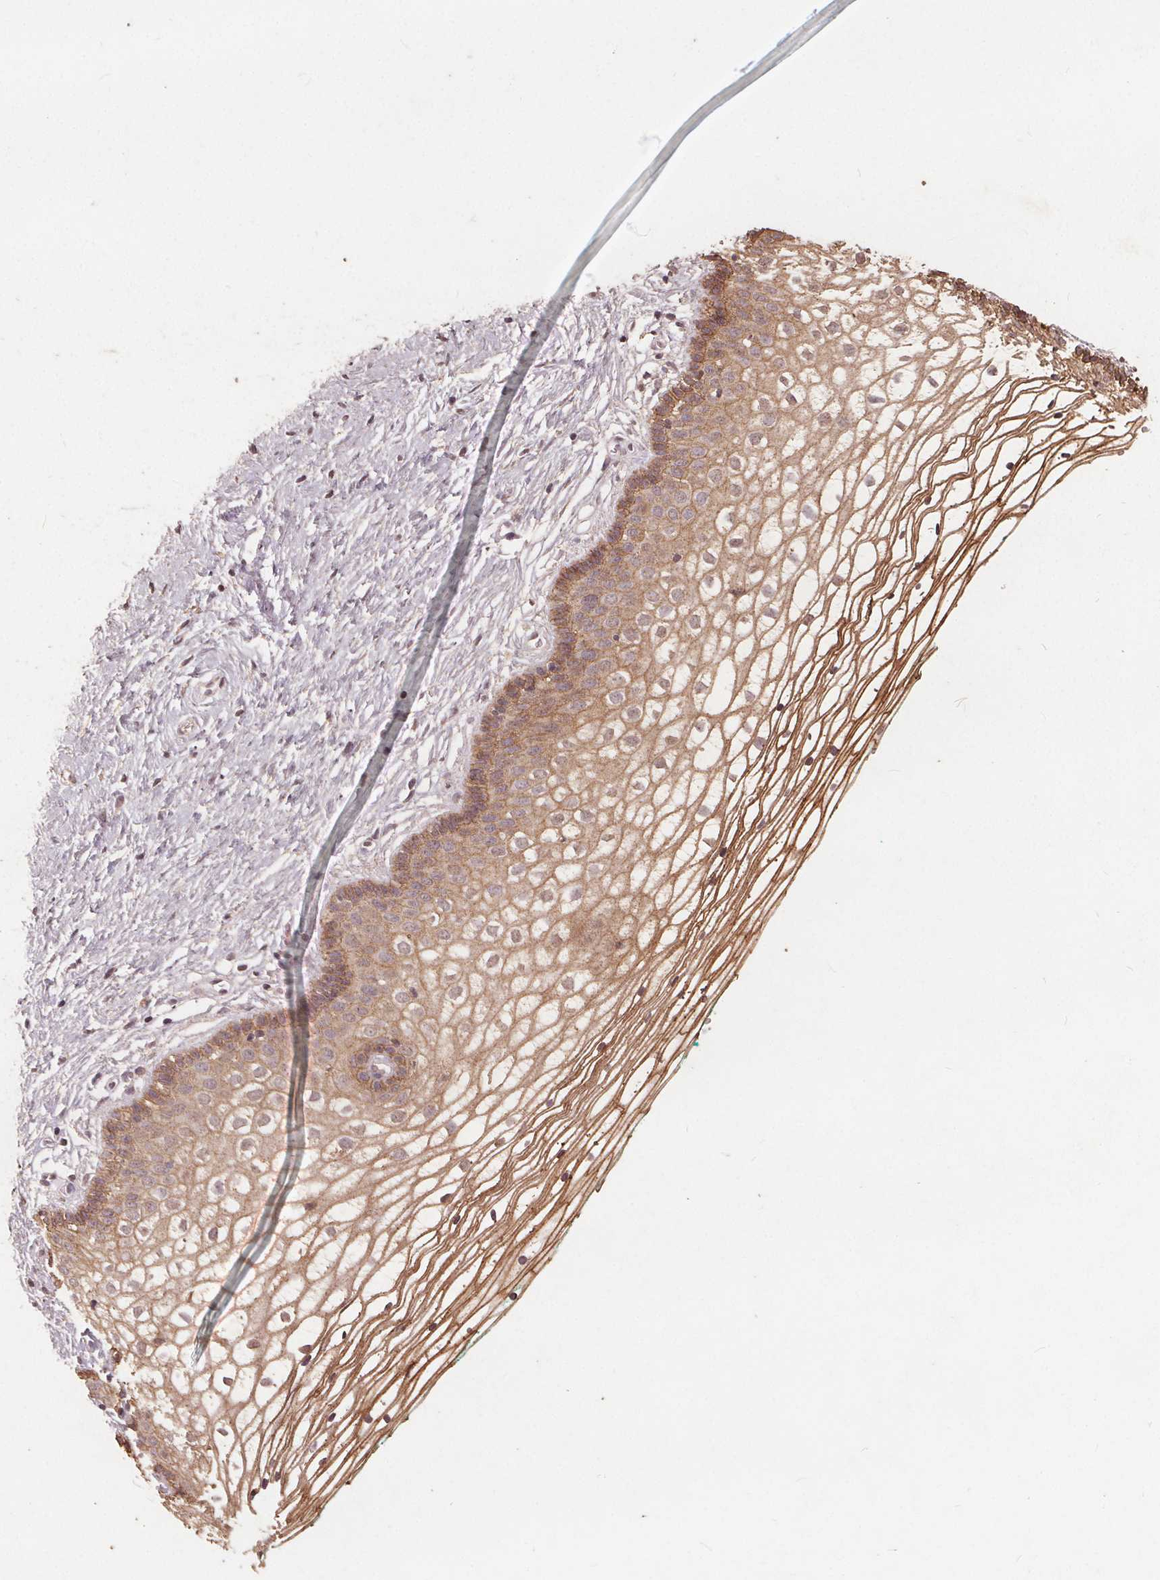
{"staining": {"intensity": "moderate", "quantity": "25%-75%", "location": "cytoplasmic/membranous"}, "tissue": "vagina", "cell_type": "Squamous epithelial cells", "image_type": "normal", "snomed": [{"axis": "morphology", "description": "Normal tissue, NOS"}, {"axis": "topography", "description": "Vagina"}], "caption": "This micrograph shows immunohistochemistry staining of unremarkable vagina, with medium moderate cytoplasmic/membranous staining in approximately 25%-75% of squamous epithelial cells.", "gene": "DSG3", "patient": {"sex": "female", "age": 36}}